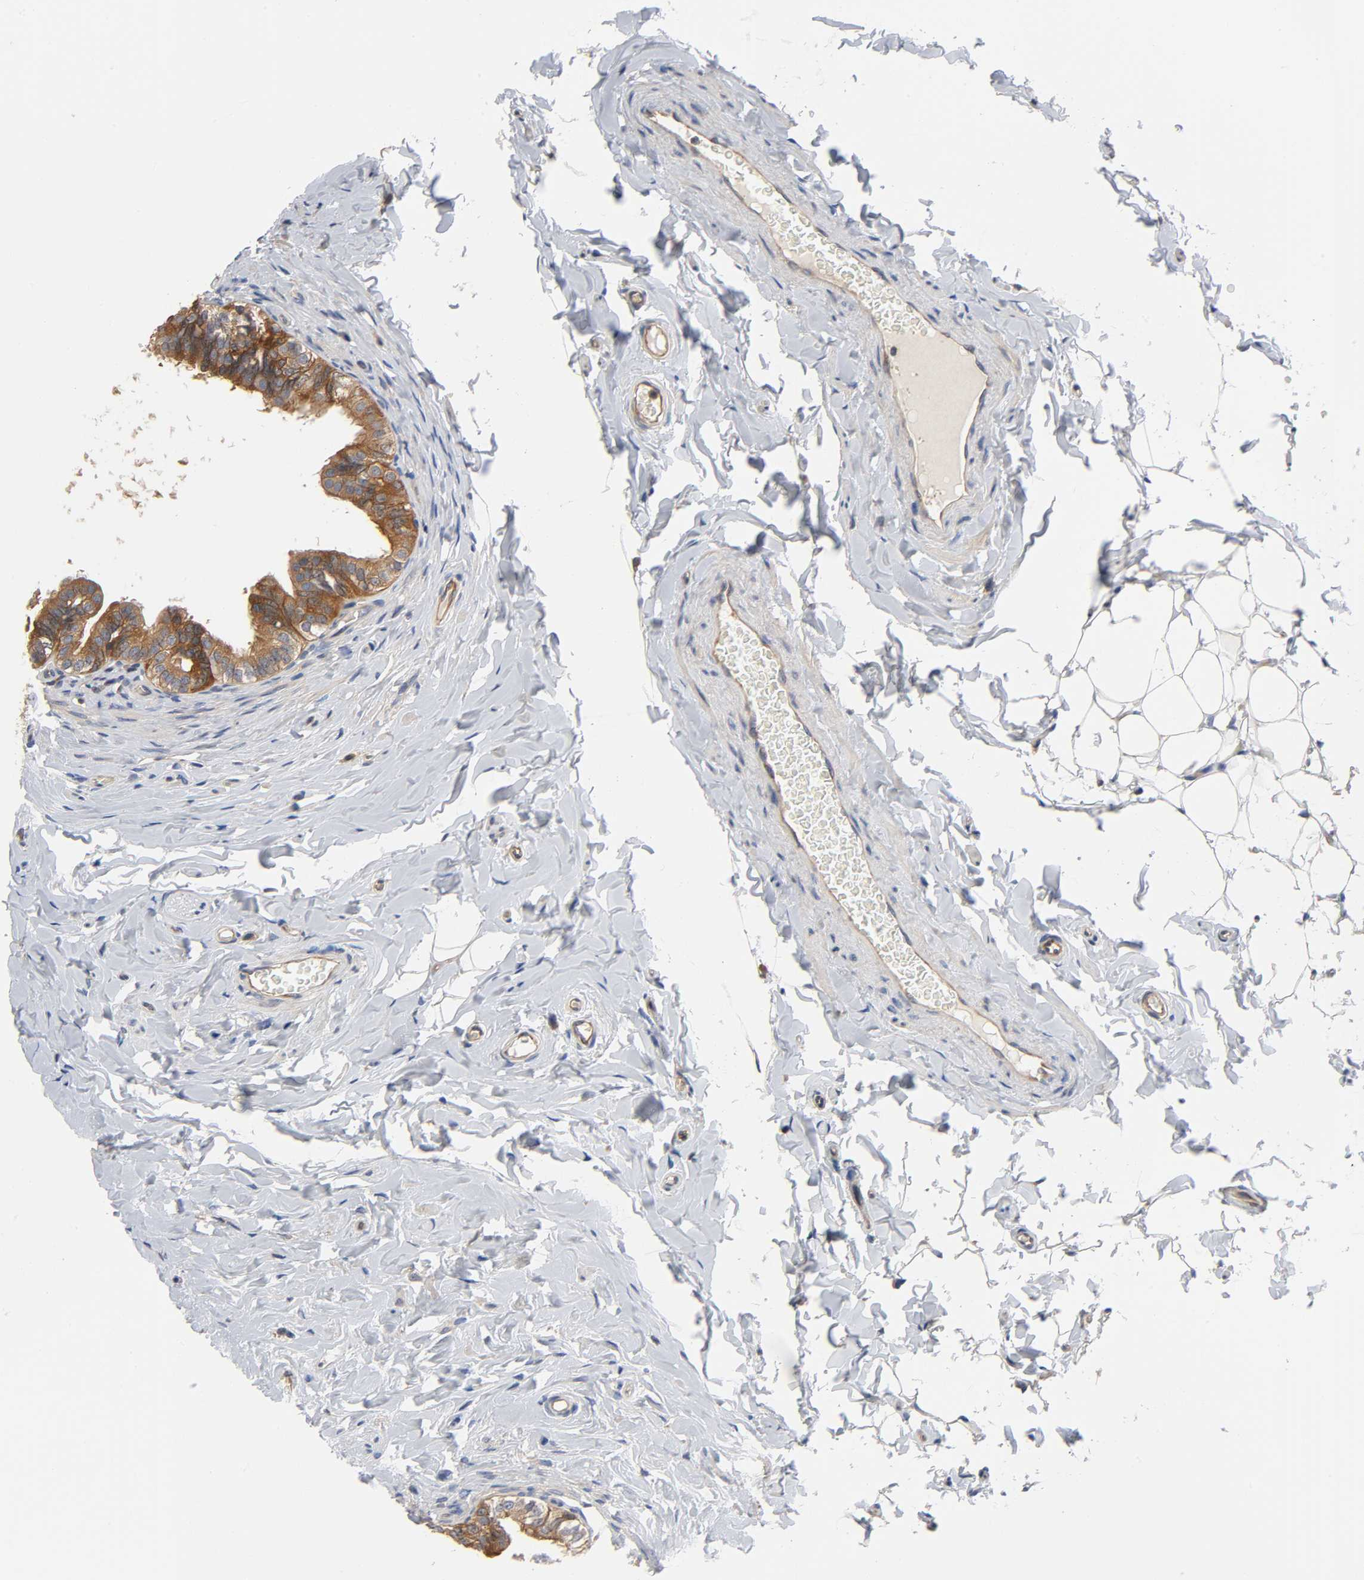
{"staining": {"intensity": "strong", "quantity": ">75%", "location": "cytoplasmic/membranous"}, "tissue": "epididymis", "cell_type": "Glandular cells", "image_type": "normal", "snomed": [{"axis": "morphology", "description": "Normal tissue, NOS"}, {"axis": "topography", "description": "Epididymis"}], "caption": "Benign epididymis demonstrates strong cytoplasmic/membranous positivity in about >75% of glandular cells, visualized by immunohistochemistry.", "gene": "PRKAB1", "patient": {"sex": "male", "age": 26}}